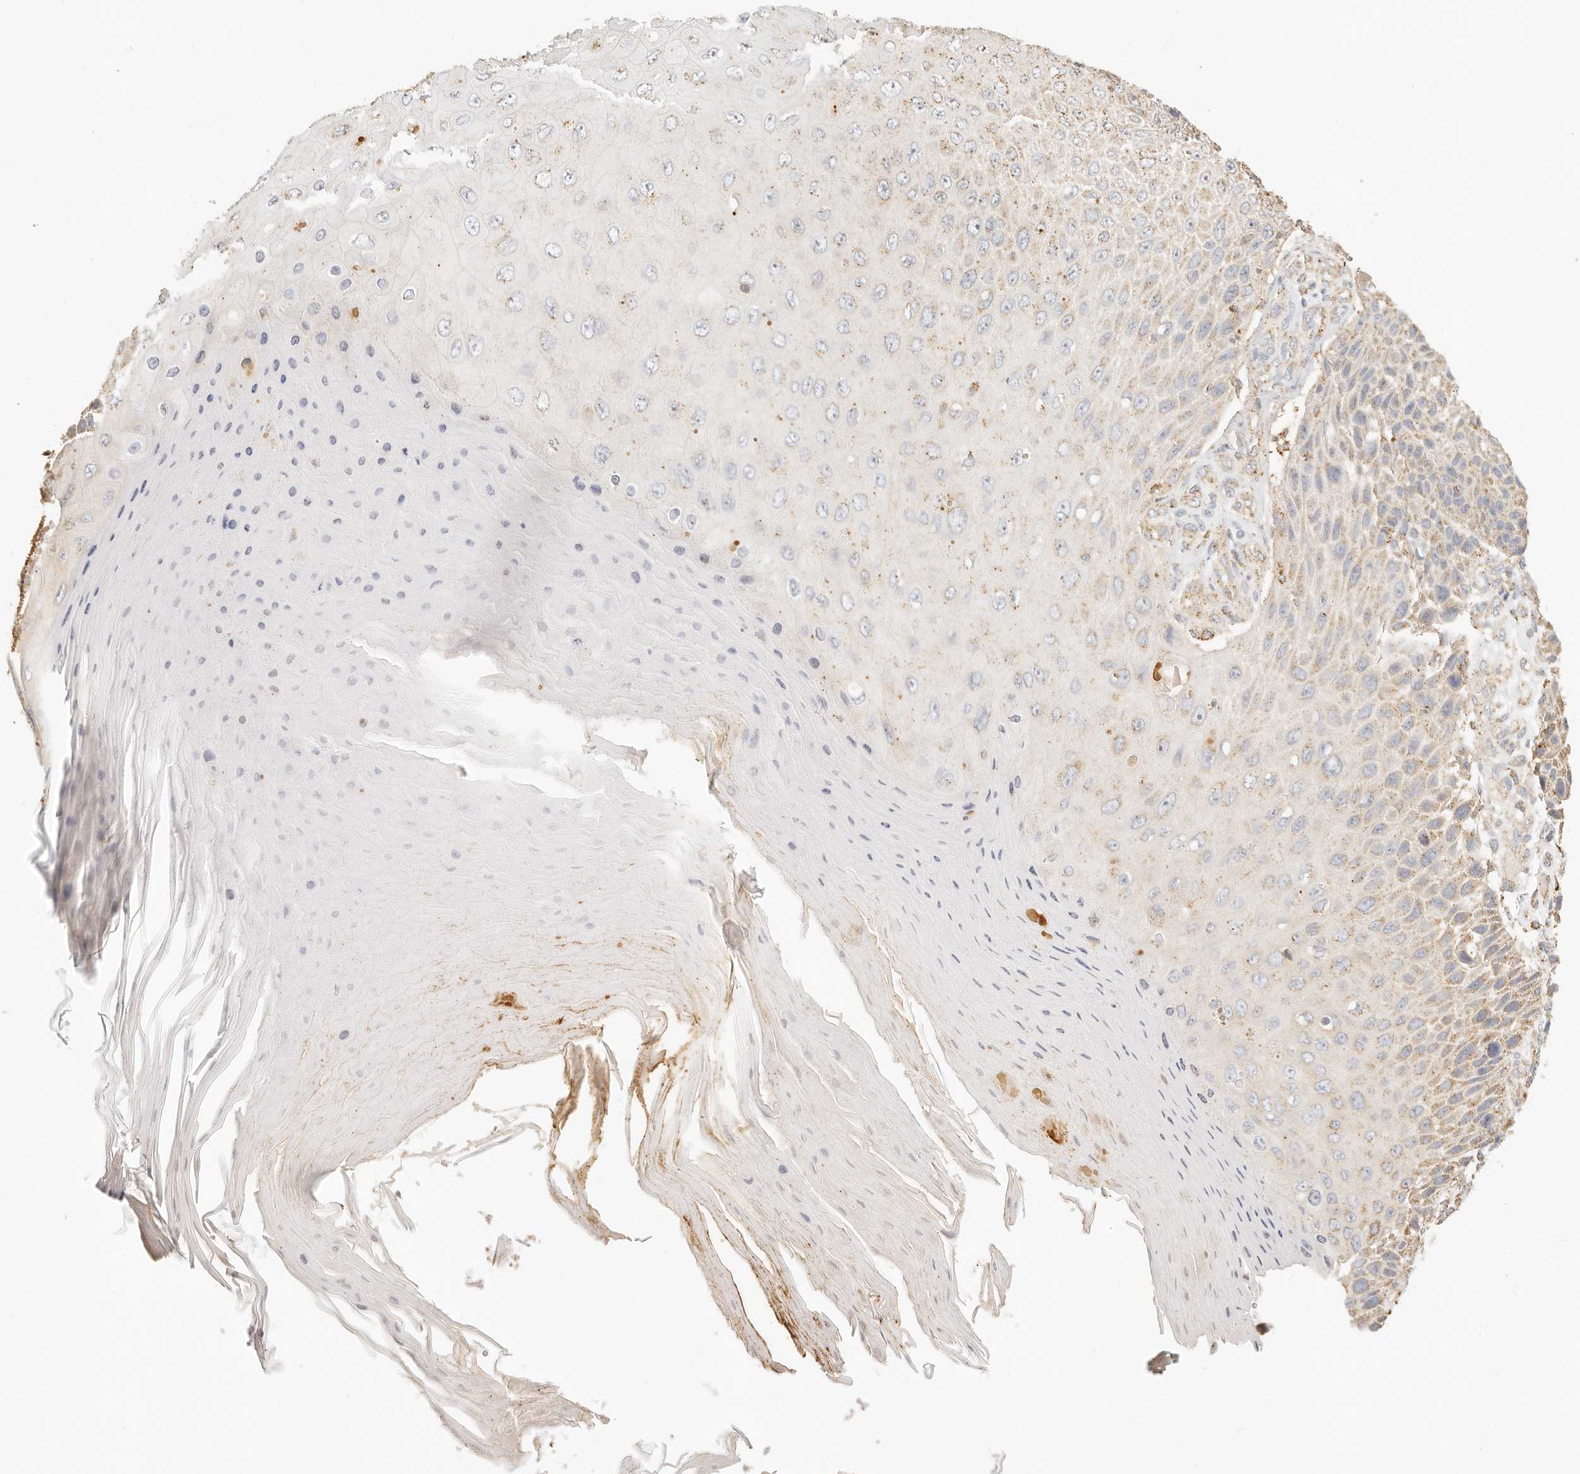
{"staining": {"intensity": "weak", "quantity": "25%-75%", "location": "cytoplasmic/membranous"}, "tissue": "skin cancer", "cell_type": "Tumor cells", "image_type": "cancer", "snomed": [{"axis": "morphology", "description": "Squamous cell carcinoma, NOS"}, {"axis": "topography", "description": "Skin"}], "caption": "Human skin squamous cell carcinoma stained for a protein (brown) displays weak cytoplasmic/membranous positive expression in approximately 25%-75% of tumor cells.", "gene": "CNMD", "patient": {"sex": "female", "age": 88}}